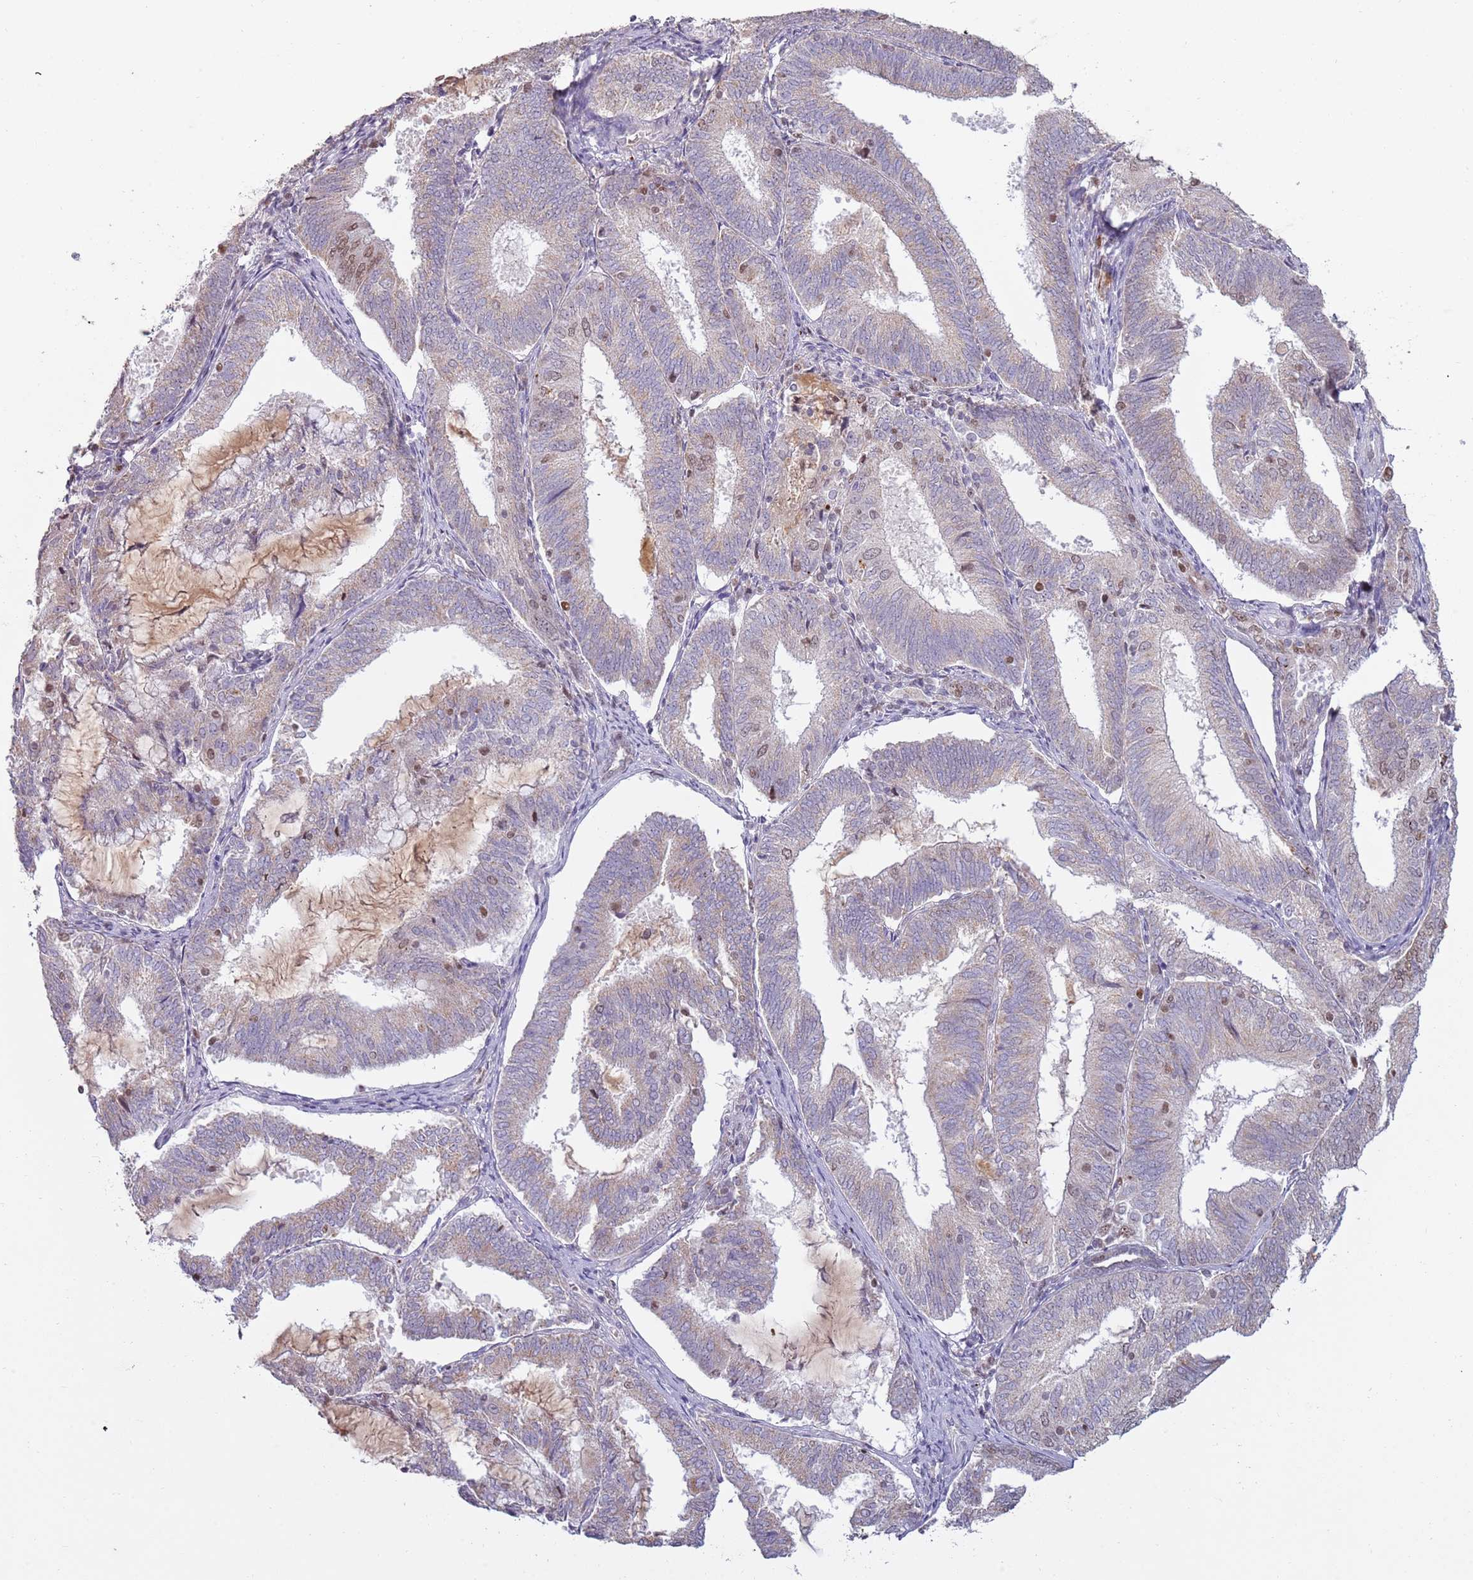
{"staining": {"intensity": "moderate", "quantity": "25%-75%", "location": "nuclear"}, "tissue": "endometrial cancer", "cell_type": "Tumor cells", "image_type": "cancer", "snomed": [{"axis": "morphology", "description": "Adenocarcinoma, NOS"}, {"axis": "topography", "description": "Endometrium"}], "caption": "Human endometrial adenocarcinoma stained with a brown dye exhibits moderate nuclear positive expression in approximately 25%-75% of tumor cells.", "gene": "SYS1", "patient": {"sex": "female", "age": 81}}